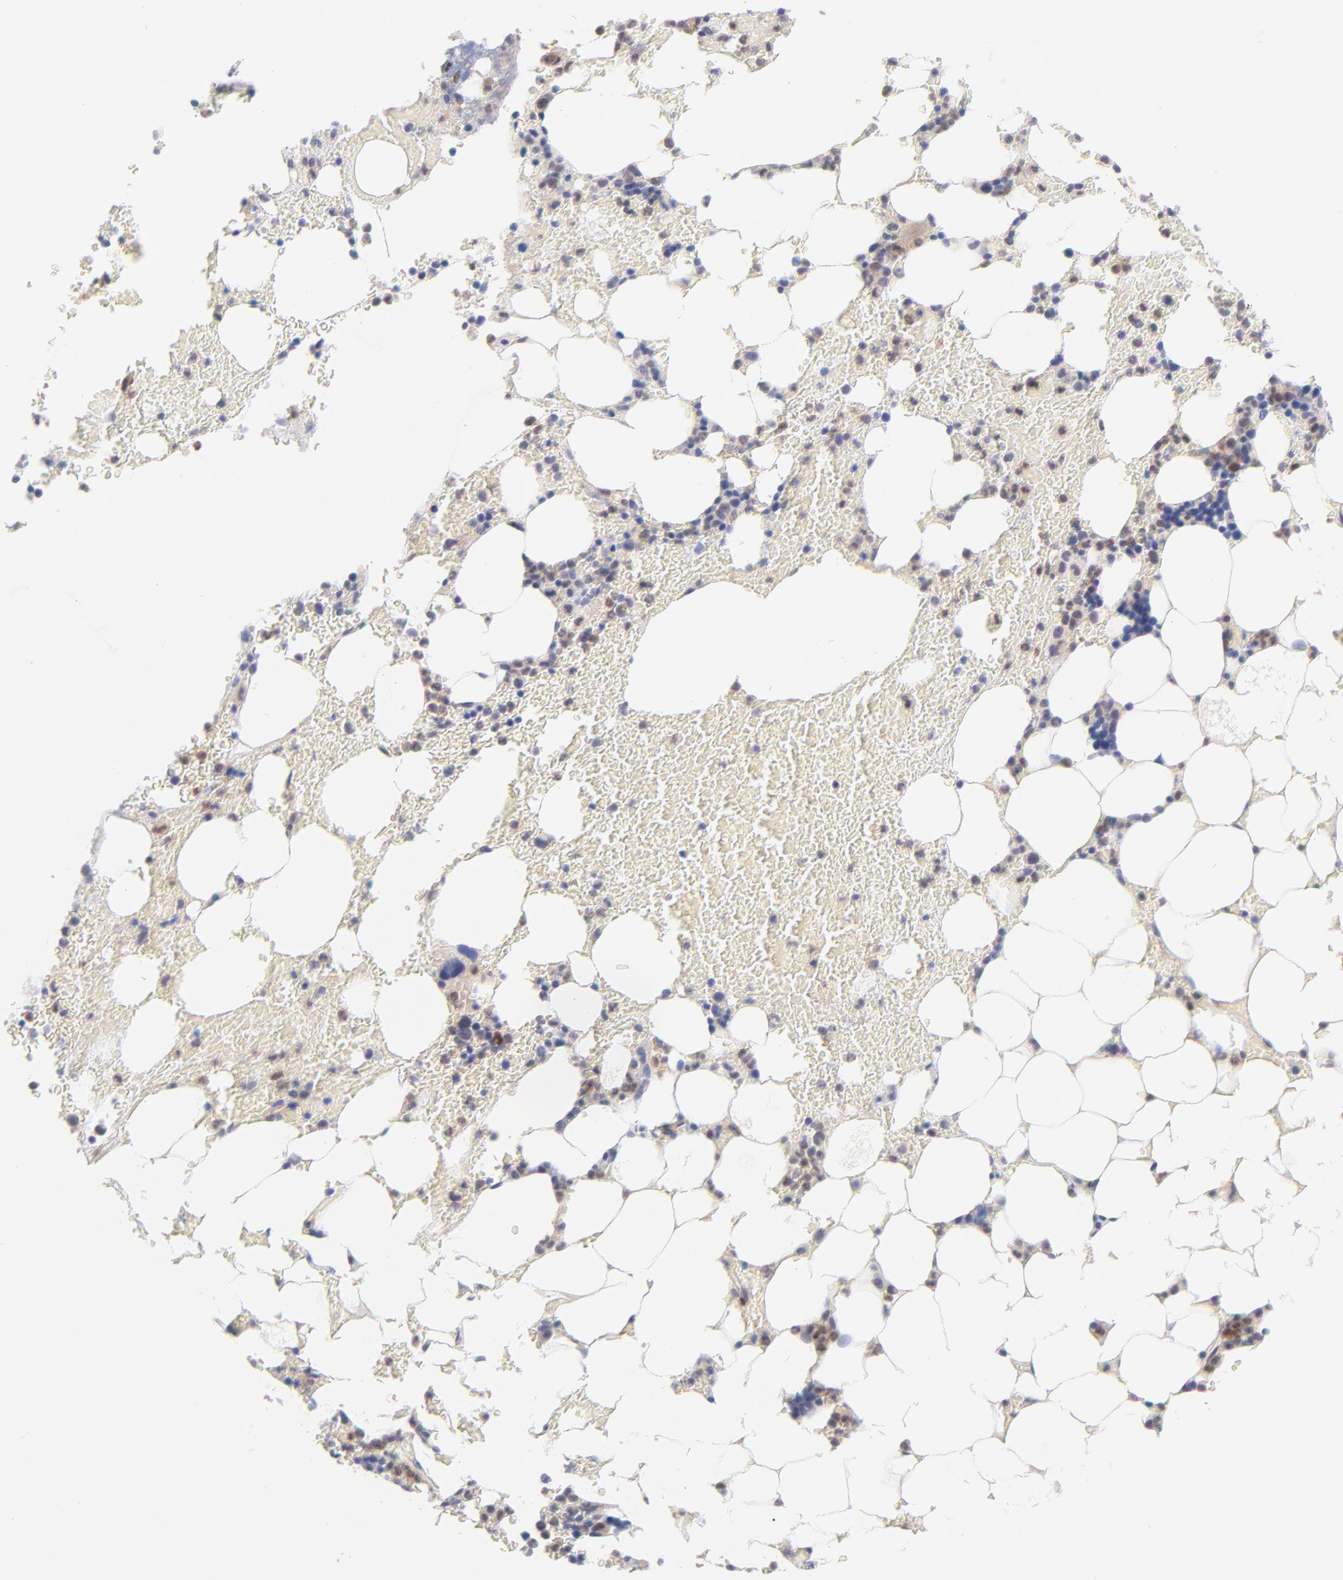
{"staining": {"intensity": "moderate", "quantity": "25%-75%", "location": "nuclear"}, "tissue": "bone marrow", "cell_type": "Hematopoietic cells", "image_type": "normal", "snomed": [{"axis": "morphology", "description": "Normal tissue, NOS"}, {"axis": "topography", "description": "Bone marrow"}], "caption": "Protein analysis of unremarkable bone marrow demonstrates moderate nuclear staining in about 25%-75% of hematopoietic cells.", "gene": "BID", "patient": {"sex": "female", "age": 73}}